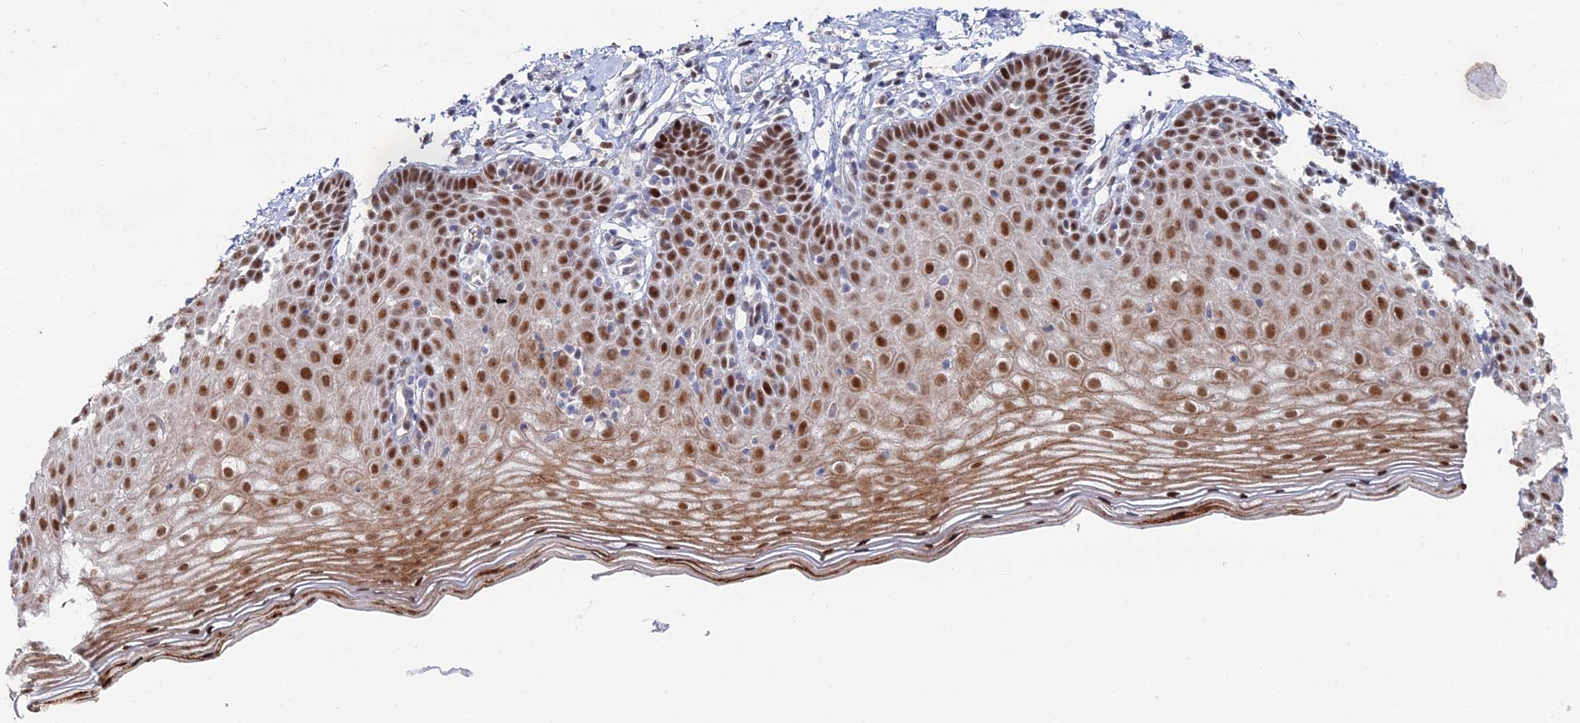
{"staining": {"intensity": "moderate", "quantity": ">75%", "location": "nuclear"}, "tissue": "cervix", "cell_type": "Glandular cells", "image_type": "normal", "snomed": [{"axis": "morphology", "description": "Normal tissue, NOS"}, {"axis": "topography", "description": "Cervix"}], "caption": "Protein expression analysis of unremarkable cervix shows moderate nuclear expression in approximately >75% of glandular cells.", "gene": "GSC2", "patient": {"sex": "female", "age": 36}}